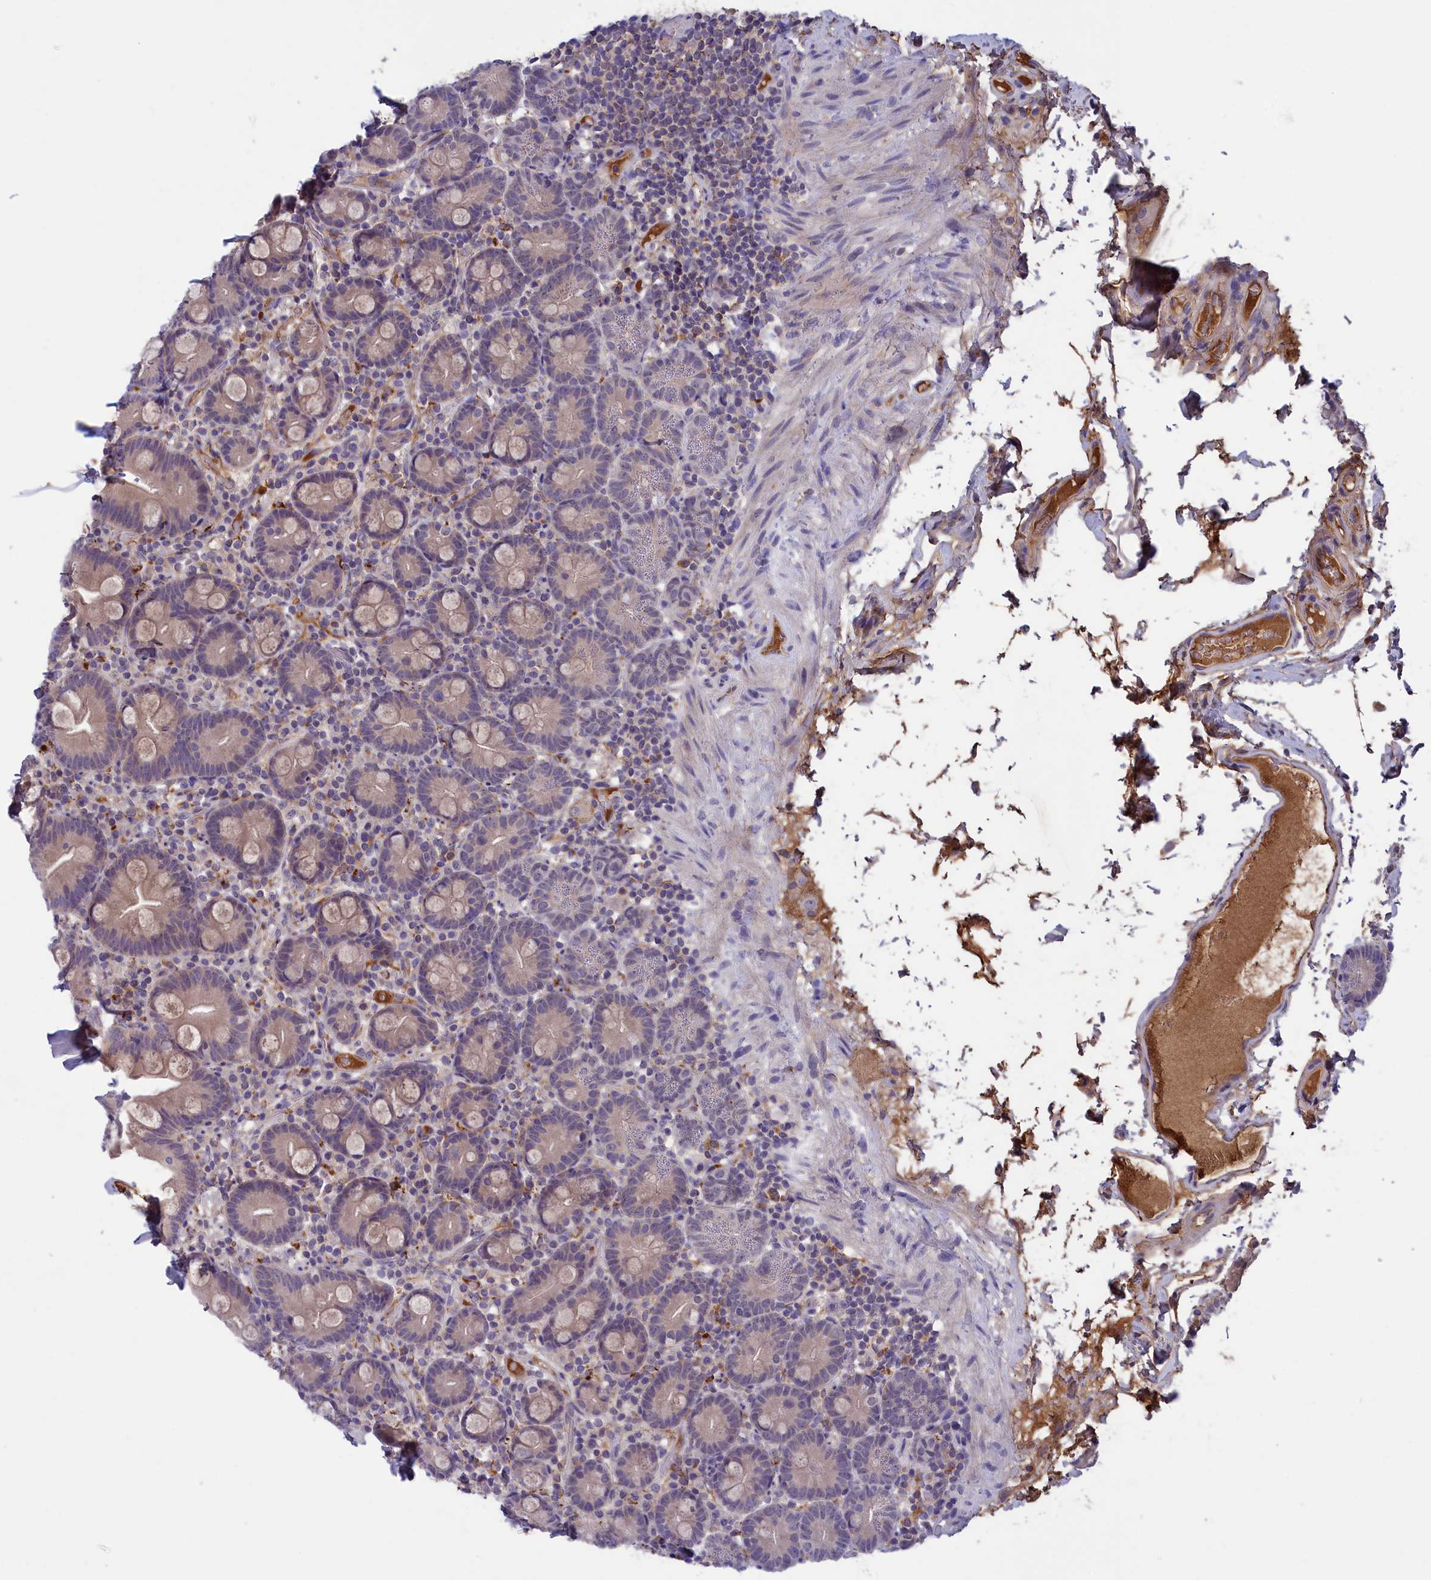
{"staining": {"intensity": "weak", "quantity": "25%-75%", "location": "cytoplasmic/membranous"}, "tissue": "small intestine", "cell_type": "Glandular cells", "image_type": "normal", "snomed": [{"axis": "morphology", "description": "Normal tissue, NOS"}, {"axis": "topography", "description": "Small intestine"}], "caption": "Protein expression analysis of benign small intestine displays weak cytoplasmic/membranous expression in about 25%-75% of glandular cells.", "gene": "STYX", "patient": {"sex": "female", "age": 68}}